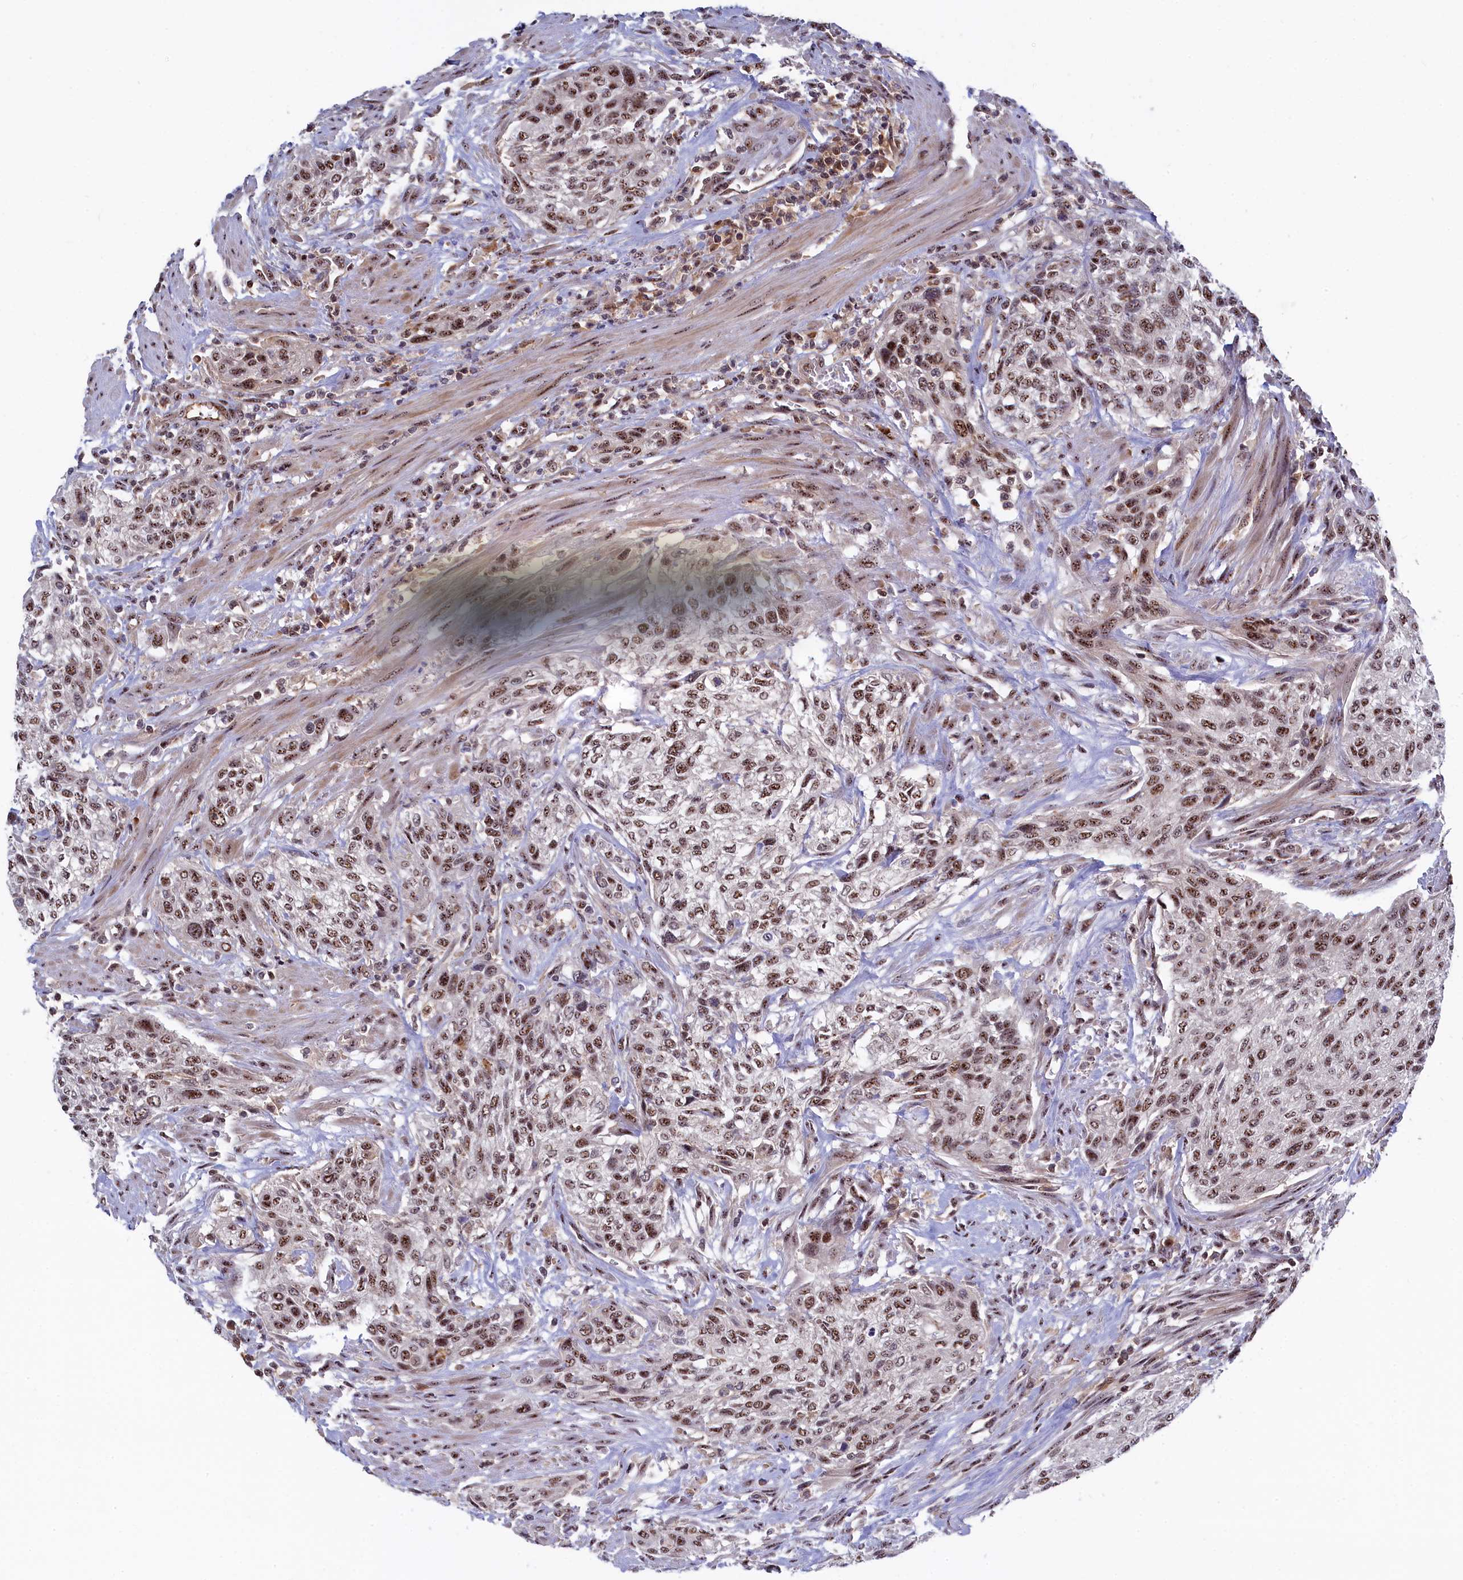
{"staining": {"intensity": "moderate", "quantity": ">75%", "location": "nuclear"}, "tissue": "urothelial cancer", "cell_type": "Tumor cells", "image_type": "cancer", "snomed": [{"axis": "morphology", "description": "Urothelial carcinoma, High grade"}, {"axis": "topography", "description": "Urinary bladder"}], "caption": "A brown stain labels moderate nuclear expression of a protein in human urothelial cancer tumor cells.", "gene": "TAB1", "patient": {"sex": "male", "age": 35}}